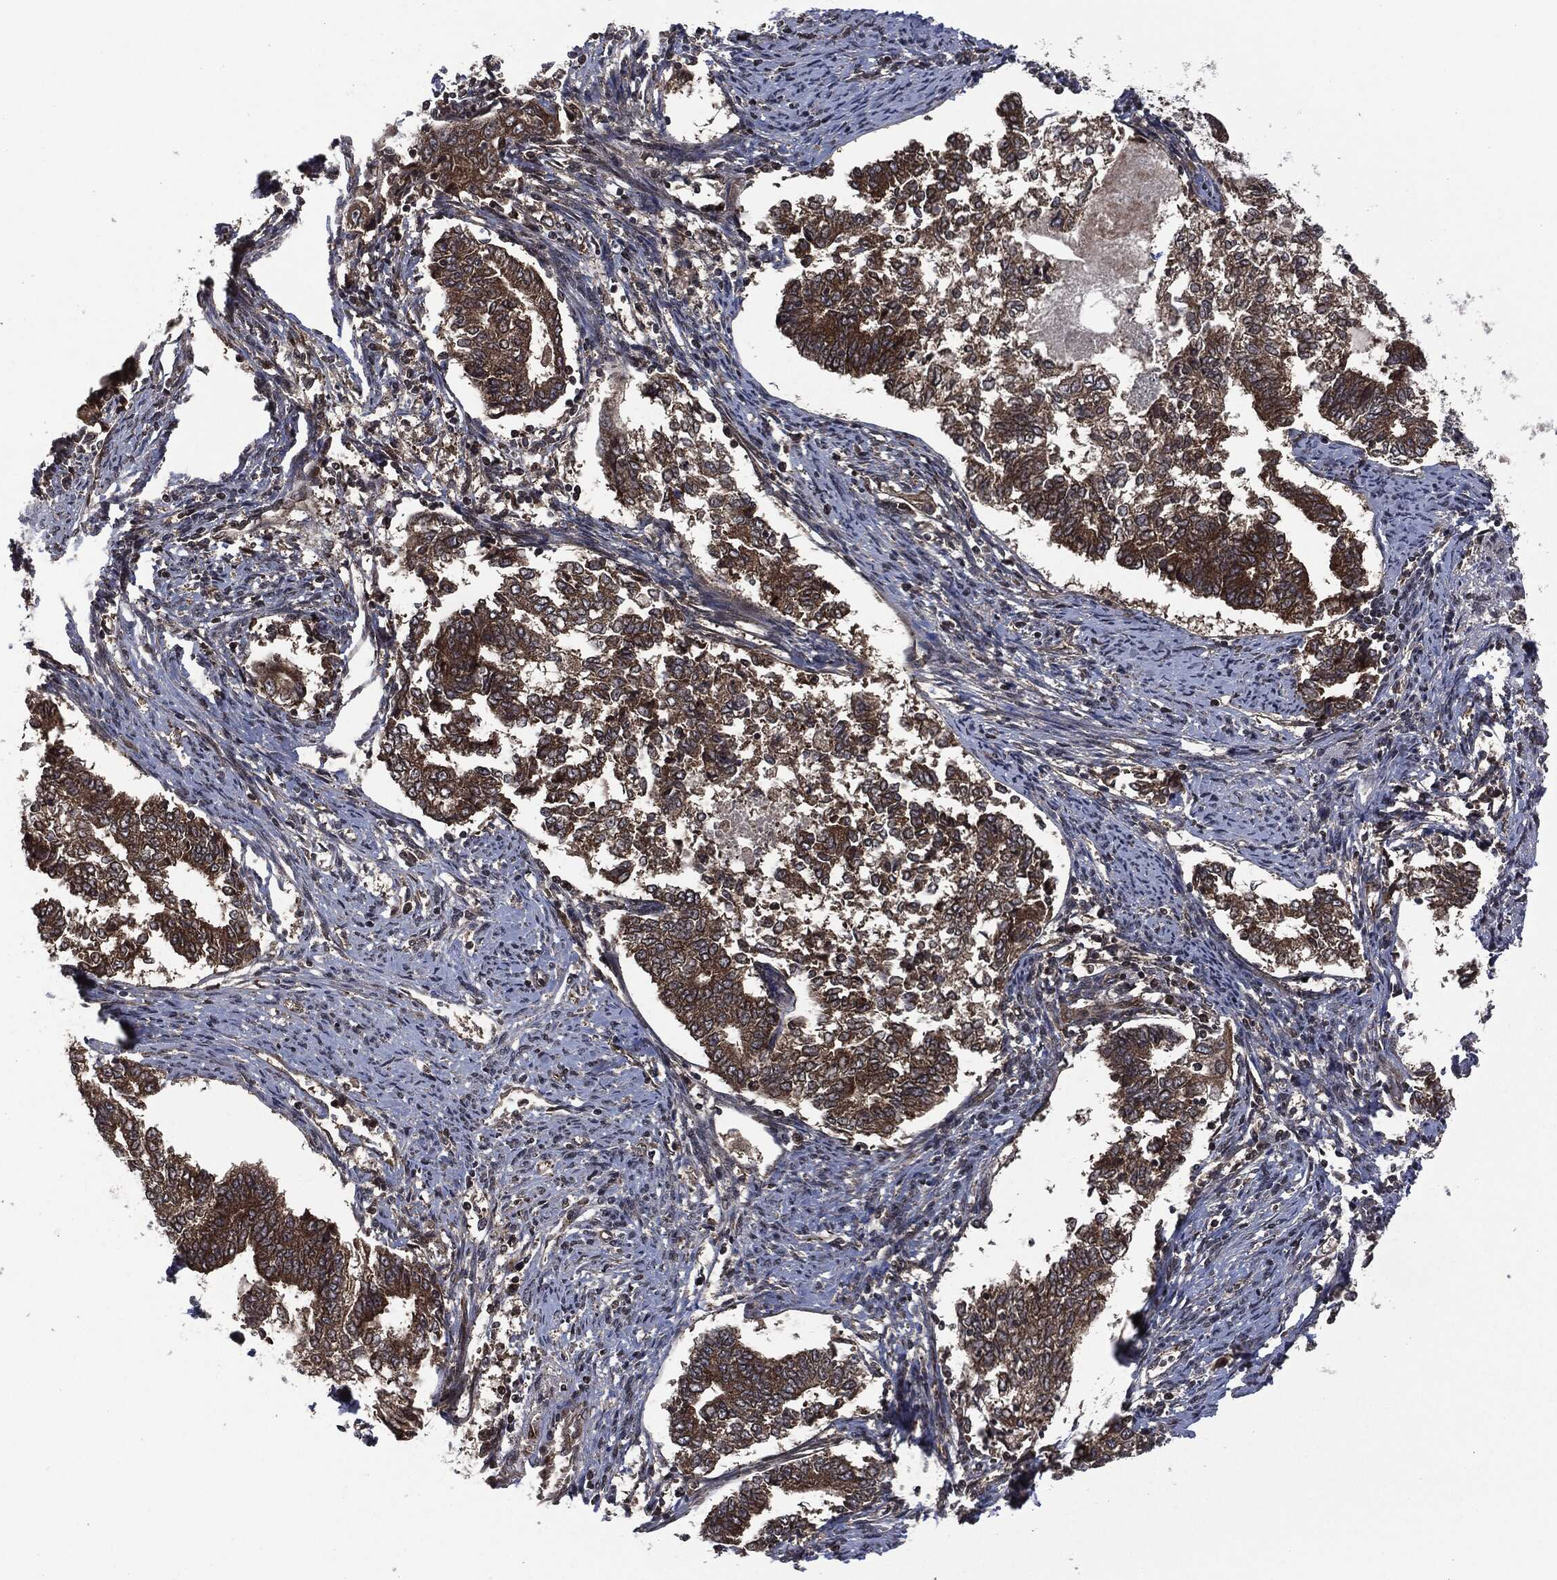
{"staining": {"intensity": "strong", "quantity": ">75%", "location": "cytoplasmic/membranous"}, "tissue": "endometrial cancer", "cell_type": "Tumor cells", "image_type": "cancer", "snomed": [{"axis": "morphology", "description": "Adenocarcinoma, NOS"}, {"axis": "topography", "description": "Endometrium"}], "caption": "High-magnification brightfield microscopy of adenocarcinoma (endometrial) stained with DAB (brown) and counterstained with hematoxylin (blue). tumor cells exhibit strong cytoplasmic/membranous expression is present in about>75% of cells. The staining was performed using DAB (3,3'-diaminobenzidine) to visualize the protein expression in brown, while the nuclei were stained in blue with hematoxylin (Magnification: 20x).", "gene": "HRAS", "patient": {"sex": "female", "age": 65}}